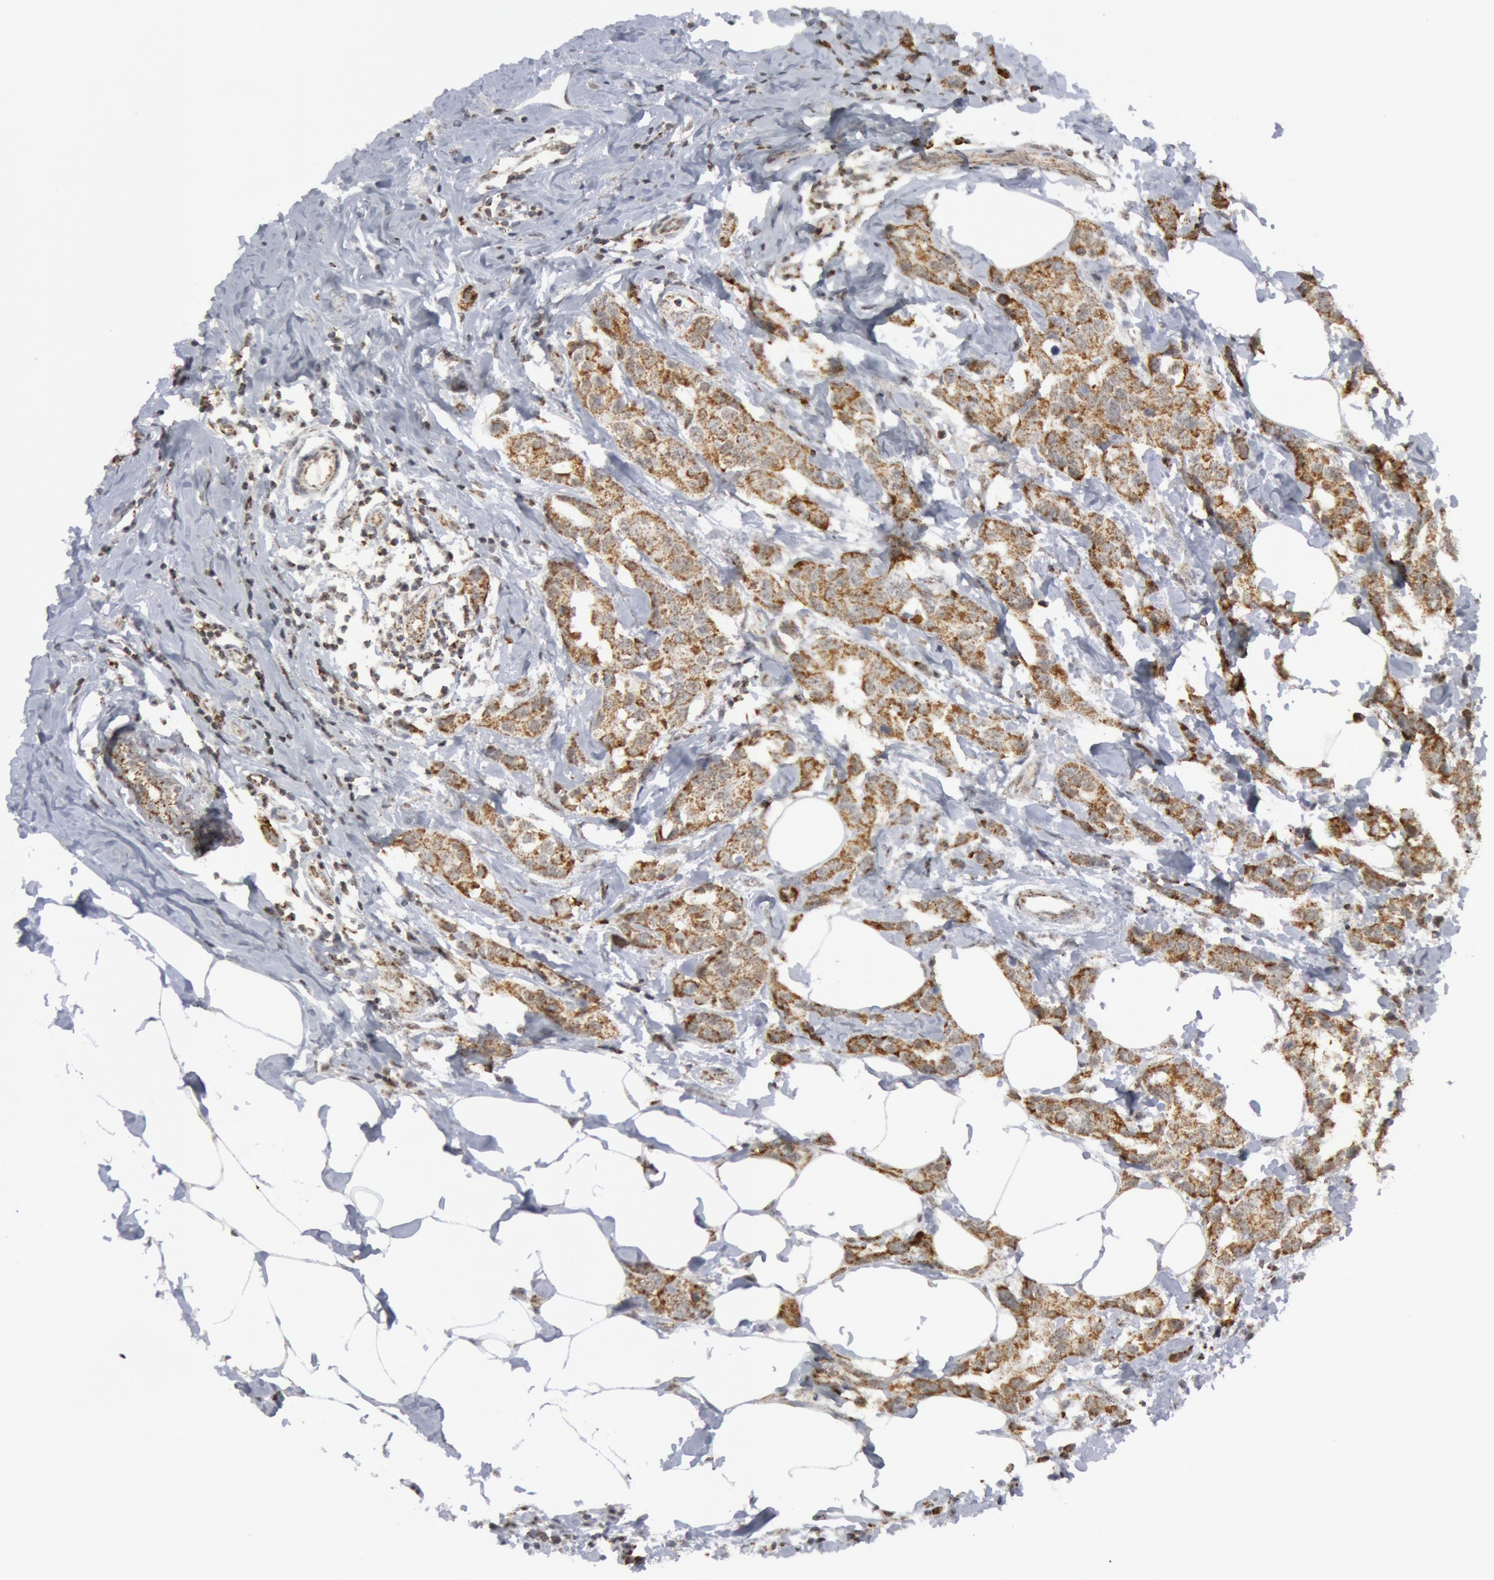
{"staining": {"intensity": "moderate", "quantity": ">75%", "location": "cytoplasmic/membranous"}, "tissue": "breast cancer", "cell_type": "Tumor cells", "image_type": "cancer", "snomed": [{"axis": "morphology", "description": "Normal tissue, NOS"}, {"axis": "morphology", "description": "Duct carcinoma"}, {"axis": "topography", "description": "Breast"}], "caption": "Infiltrating ductal carcinoma (breast) stained with a protein marker displays moderate staining in tumor cells.", "gene": "CASP9", "patient": {"sex": "female", "age": 50}}